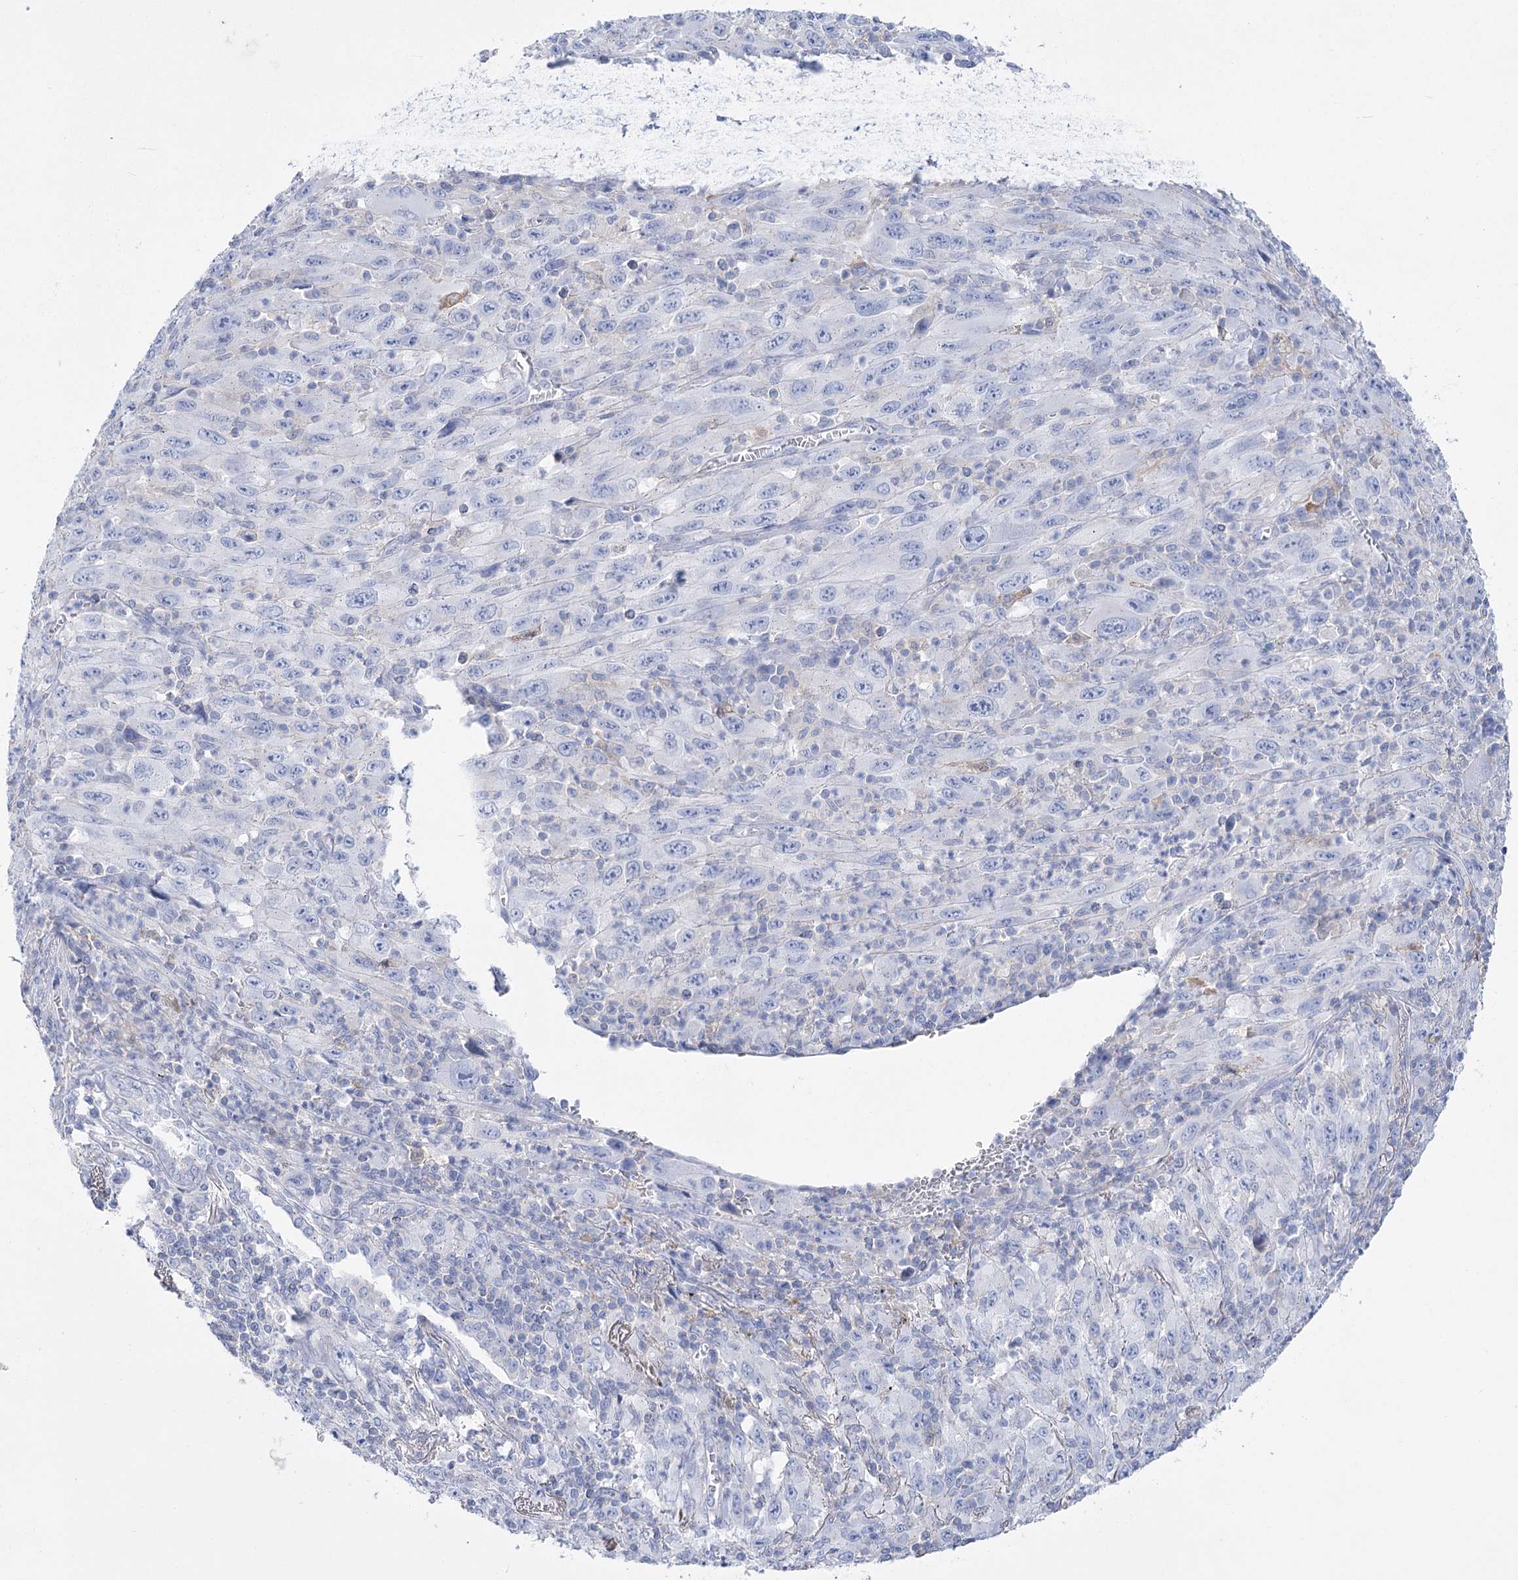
{"staining": {"intensity": "negative", "quantity": "none", "location": "none"}, "tissue": "melanoma", "cell_type": "Tumor cells", "image_type": "cancer", "snomed": [{"axis": "morphology", "description": "Malignant melanoma, Metastatic site"}, {"axis": "topography", "description": "Skin"}], "caption": "Tumor cells are negative for brown protein staining in malignant melanoma (metastatic site).", "gene": "PCDHA1", "patient": {"sex": "female", "age": 56}}